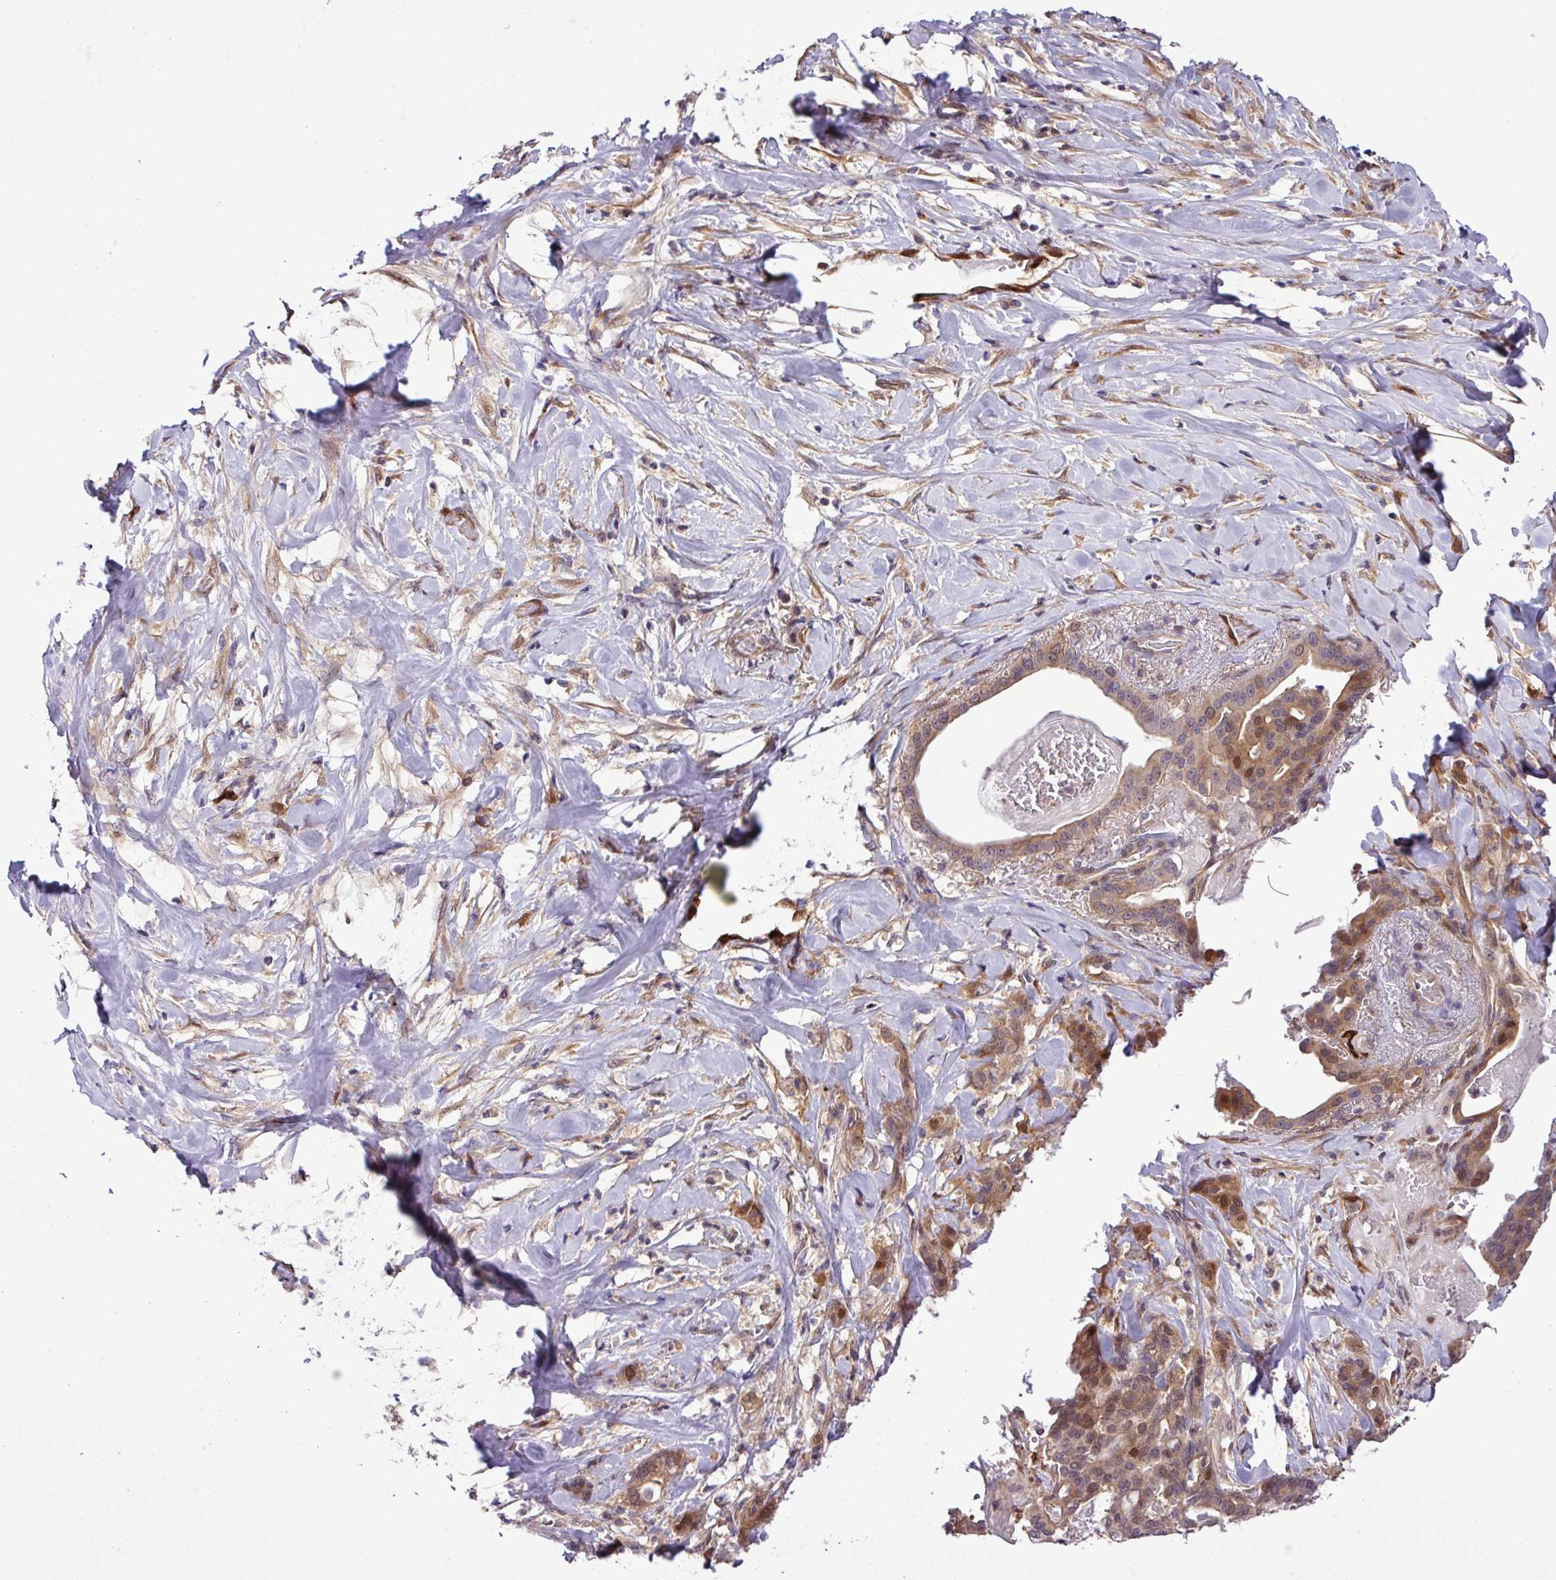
{"staining": {"intensity": "moderate", "quantity": ">75%", "location": "cytoplasmic/membranous,nuclear"}, "tissue": "pancreatic cancer", "cell_type": "Tumor cells", "image_type": "cancer", "snomed": [{"axis": "morphology", "description": "Adenocarcinoma, NOS"}, {"axis": "topography", "description": "Pancreas"}], "caption": "Approximately >75% of tumor cells in human pancreatic cancer show moderate cytoplasmic/membranous and nuclear protein expression as visualized by brown immunohistochemical staining.", "gene": "CARHSP1", "patient": {"sex": "male", "age": 63}}